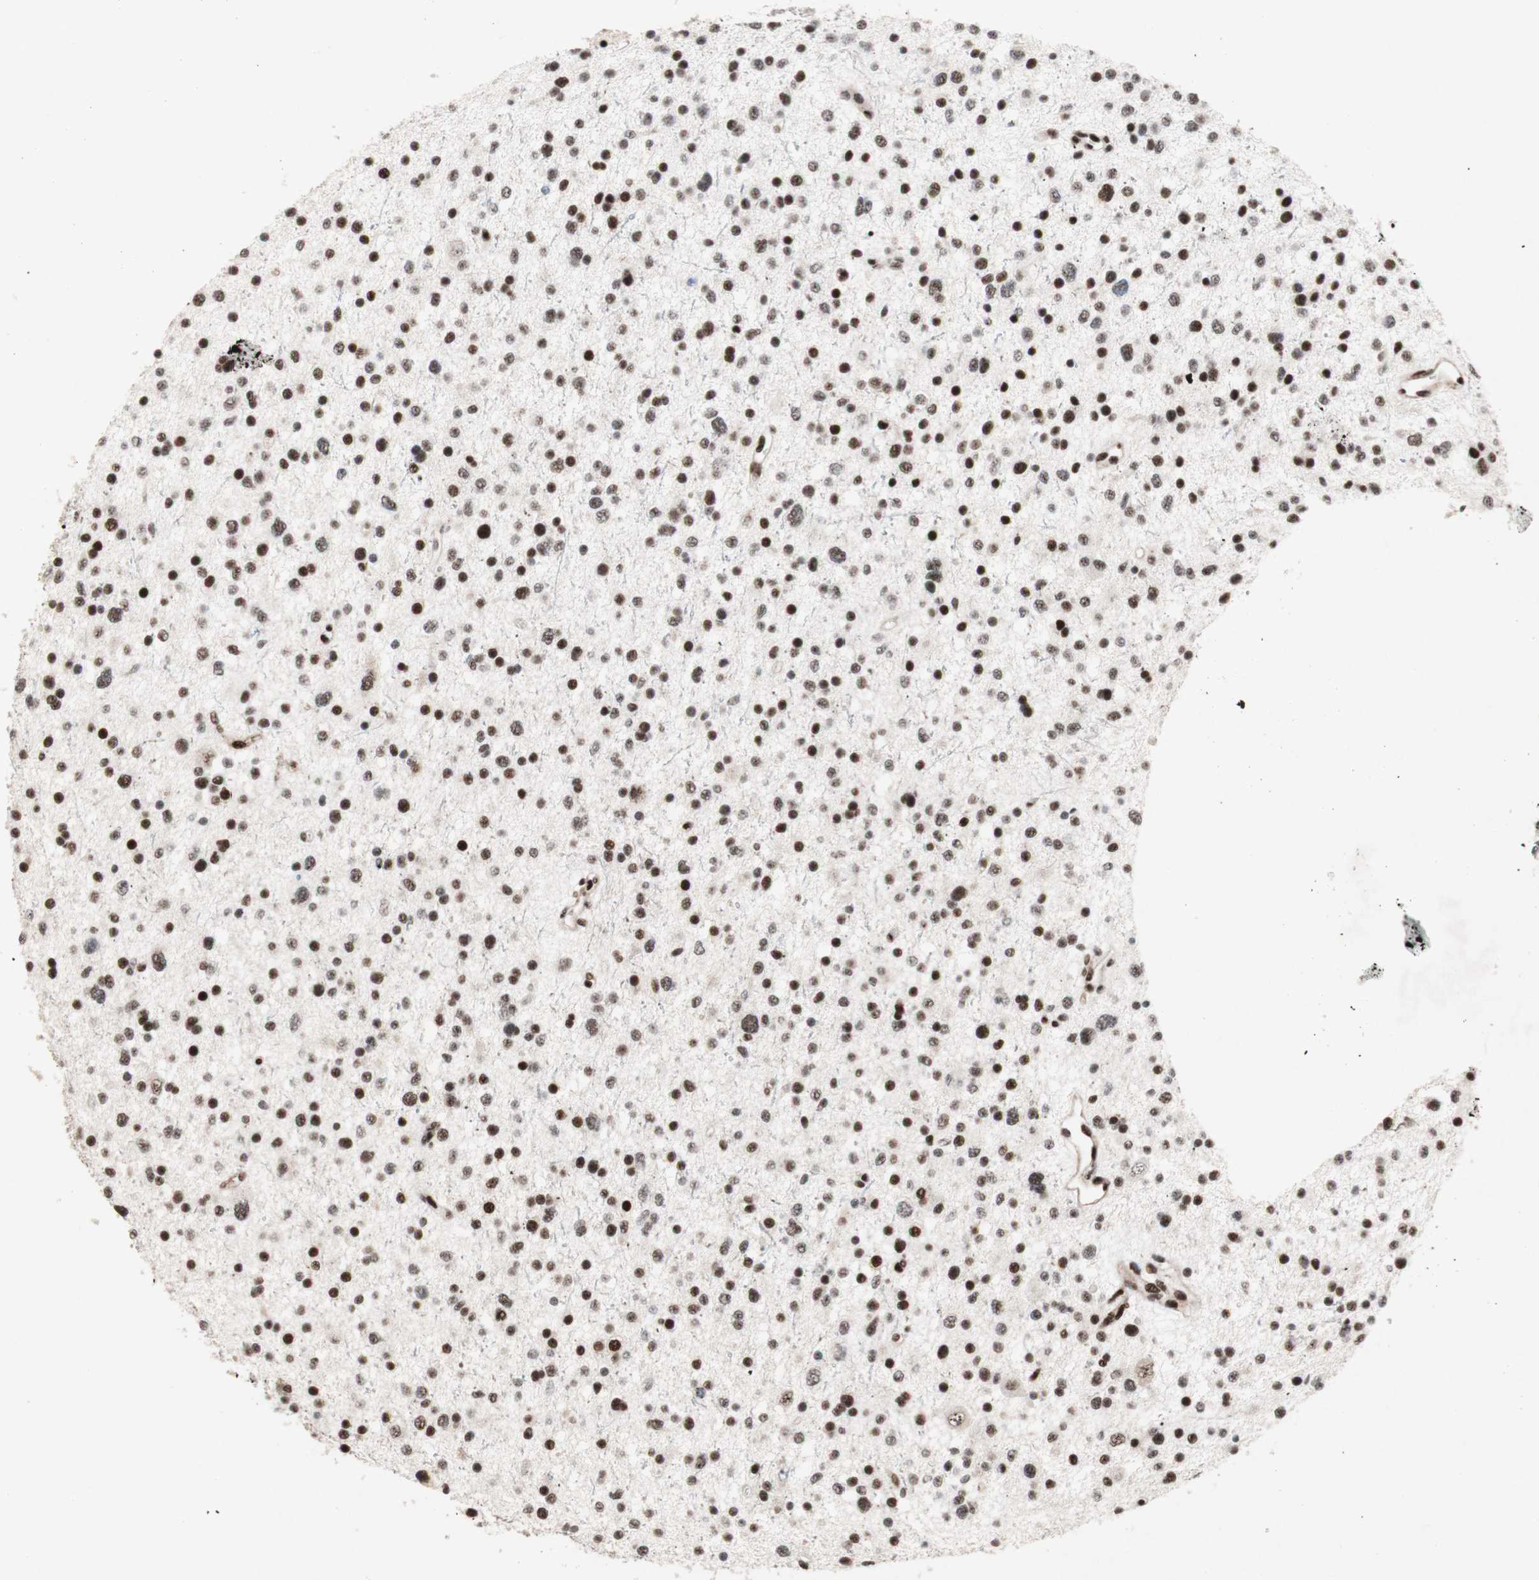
{"staining": {"intensity": "strong", "quantity": ">75%", "location": "nuclear"}, "tissue": "glioma", "cell_type": "Tumor cells", "image_type": "cancer", "snomed": [{"axis": "morphology", "description": "Glioma, malignant, Low grade"}, {"axis": "topography", "description": "Brain"}], "caption": "An image of malignant glioma (low-grade) stained for a protein reveals strong nuclear brown staining in tumor cells.", "gene": "TLE1", "patient": {"sex": "female", "age": 37}}